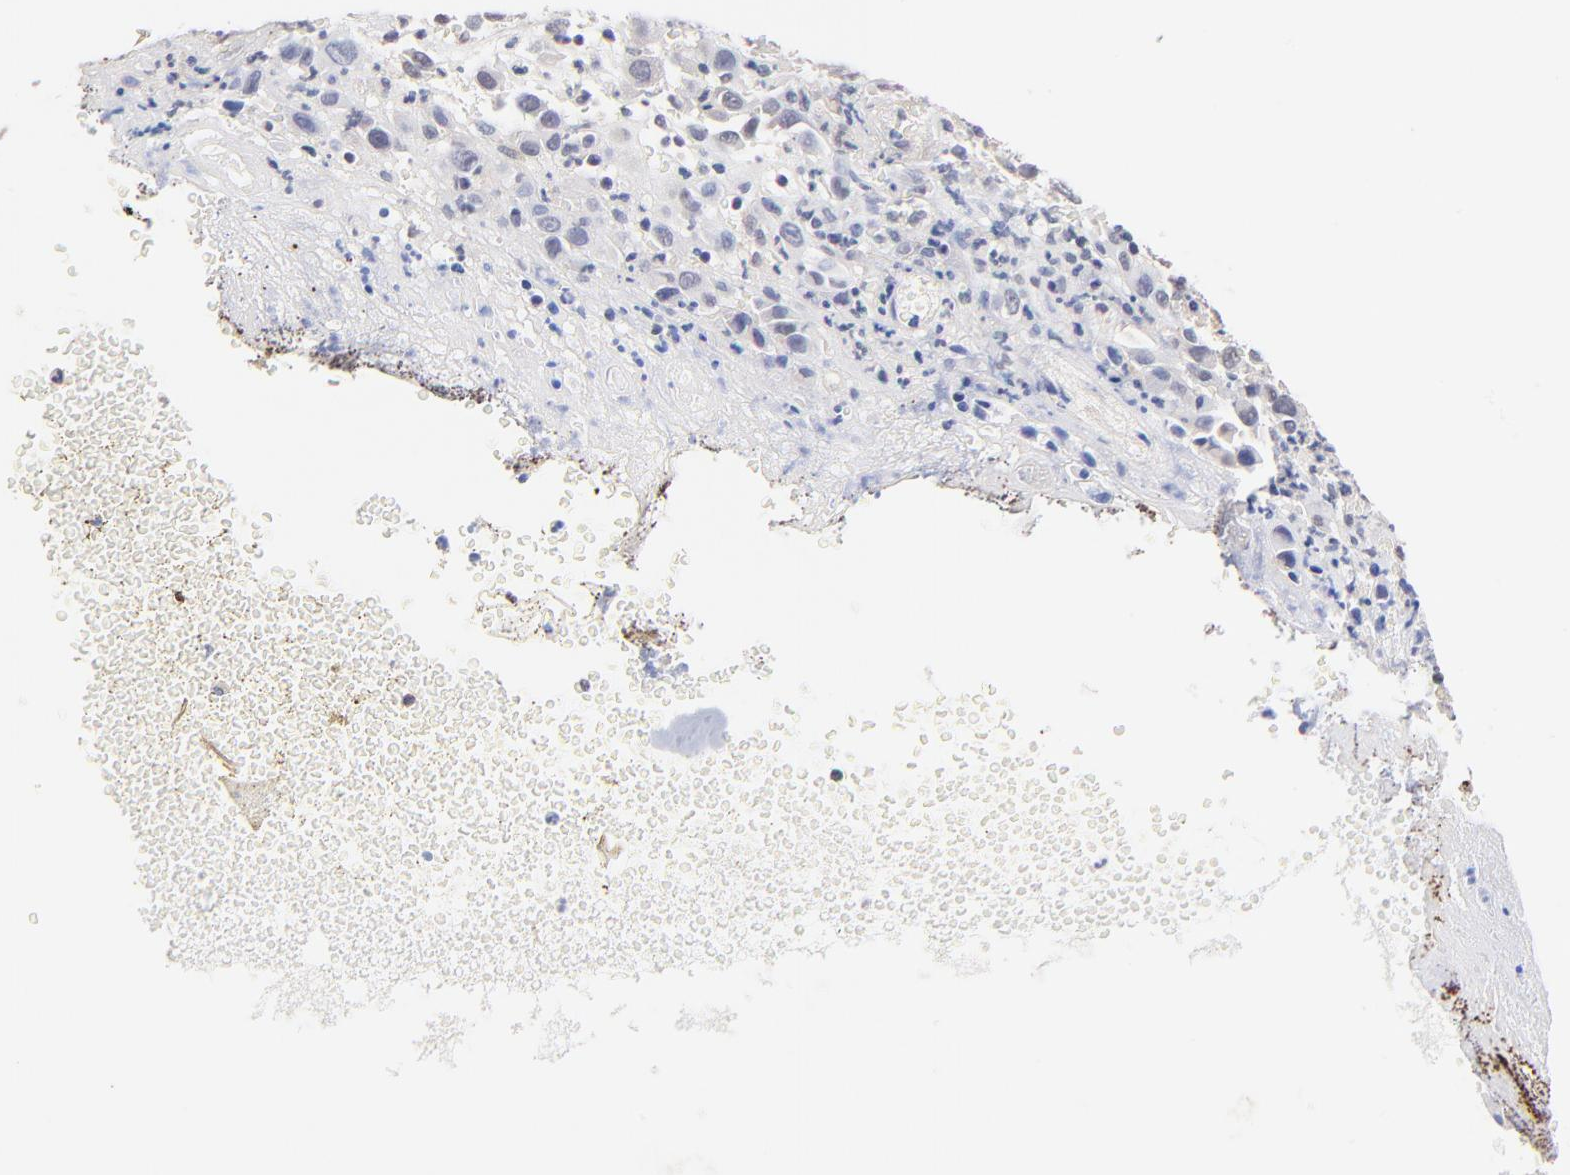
{"staining": {"intensity": "negative", "quantity": "none", "location": "none"}, "tissue": "melanoma", "cell_type": "Tumor cells", "image_type": "cancer", "snomed": [{"axis": "morphology", "description": "Malignant melanoma, NOS"}, {"axis": "topography", "description": "Skin"}], "caption": "Immunohistochemistry photomicrograph of malignant melanoma stained for a protein (brown), which demonstrates no positivity in tumor cells. Nuclei are stained in blue.", "gene": "RIBC2", "patient": {"sex": "female", "age": 21}}